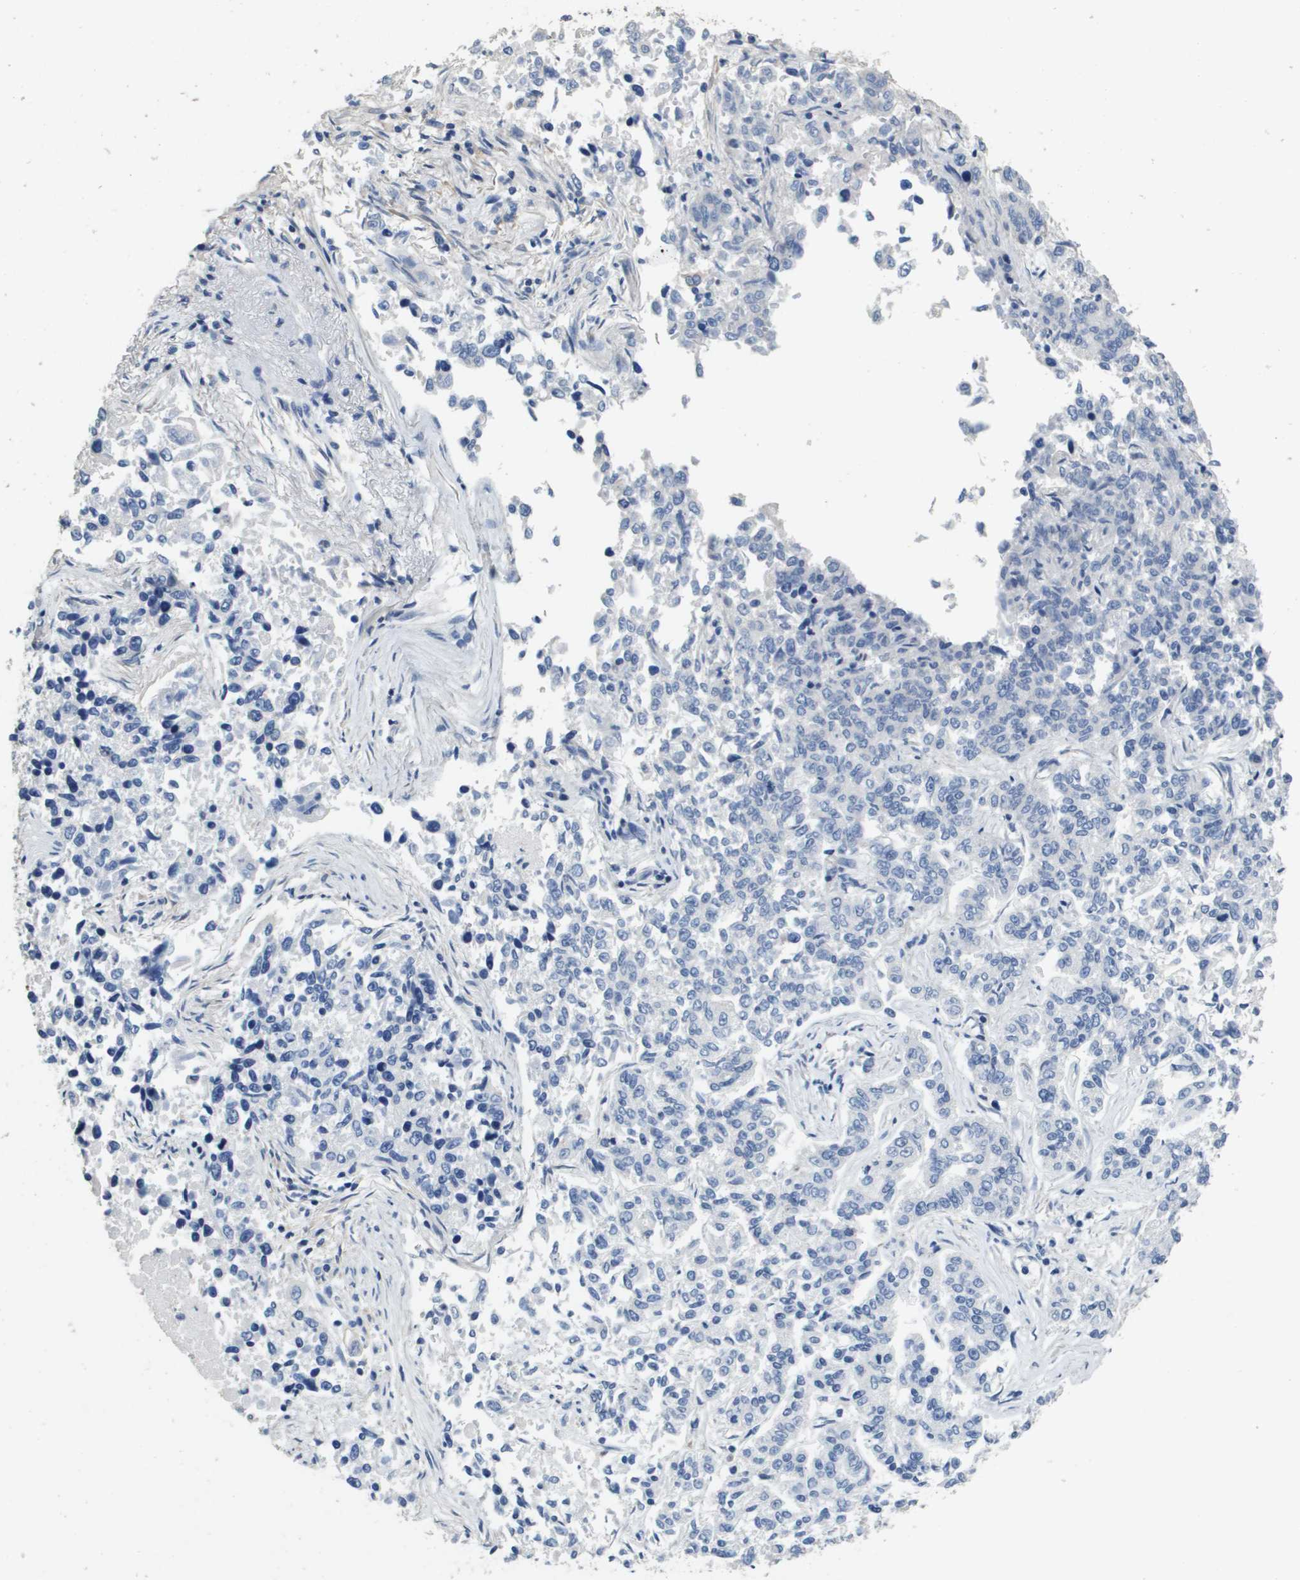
{"staining": {"intensity": "negative", "quantity": "none", "location": "none"}, "tissue": "lung cancer", "cell_type": "Tumor cells", "image_type": "cancer", "snomed": [{"axis": "morphology", "description": "Adenocarcinoma, NOS"}, {"axis": "topography", "description": "Lung"}], "caption": "DAB immunohistochemical staining of human lung cancer (adenocarcinoma) displays no significant staining in tumor cells.", "gene": "MT3", "patient": {"sex": "male", "age": 84}}